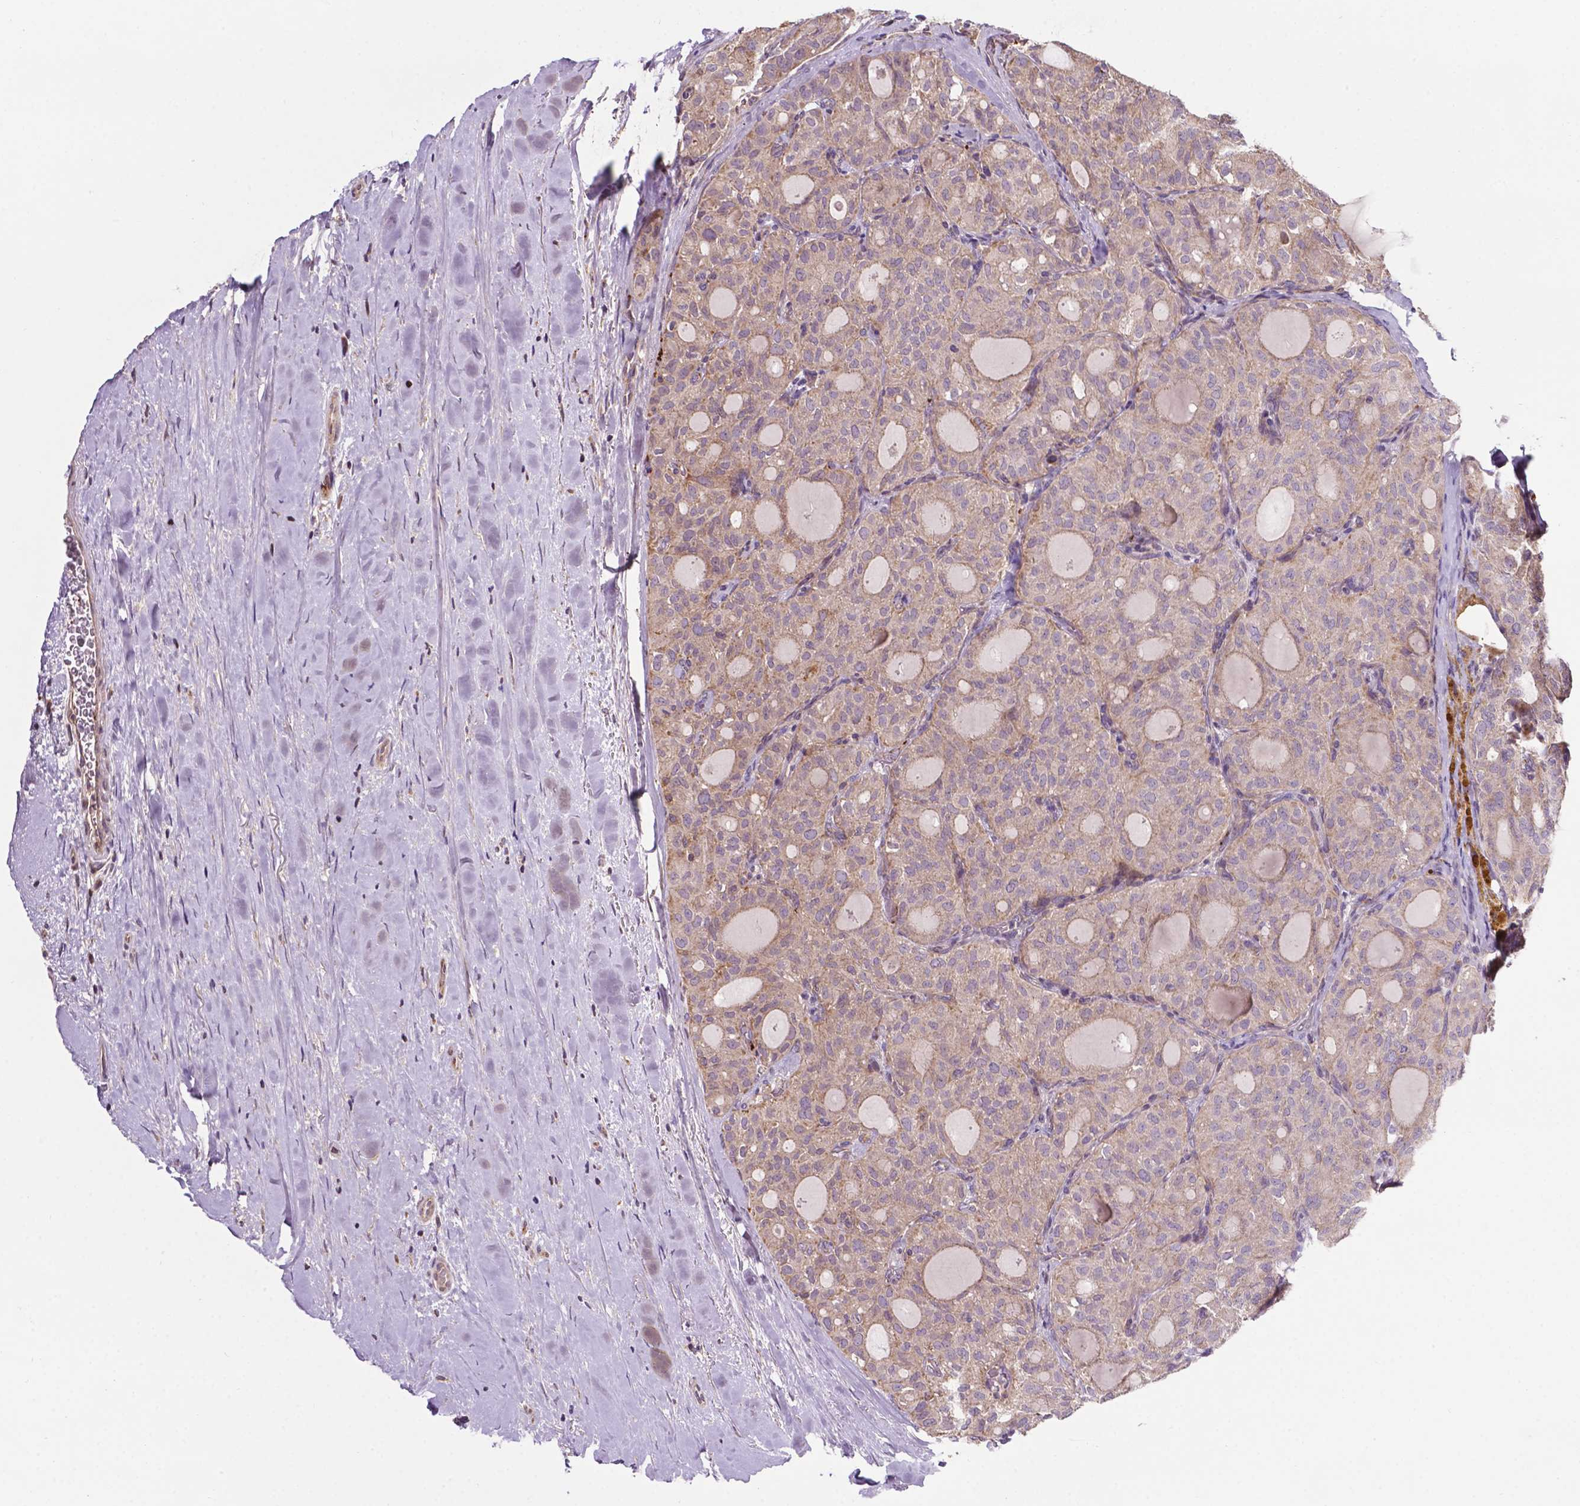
{"staining": {"intensity": "weak", "quantity": ">75%", "location": "cytoplasmic/membranous"}, "tissue": "thyroid cancer", "cell_type": "Tumor cells", "image_type": "cancer", "snomed": [{"axis": "morphology", "description": "Follicular adenoma carcinoma, NOS"}, {"axis": "topography", "description": "Thyroid gland"}], "caption": "Protein analysis of follicular adenoma carcinoma (thyroid) tissue reveals weak cytoplasmic/membranous expression in about >75% of tumor cells.", "gene": "SPNS2", "patient": {"sex": "male", "age": 75}}